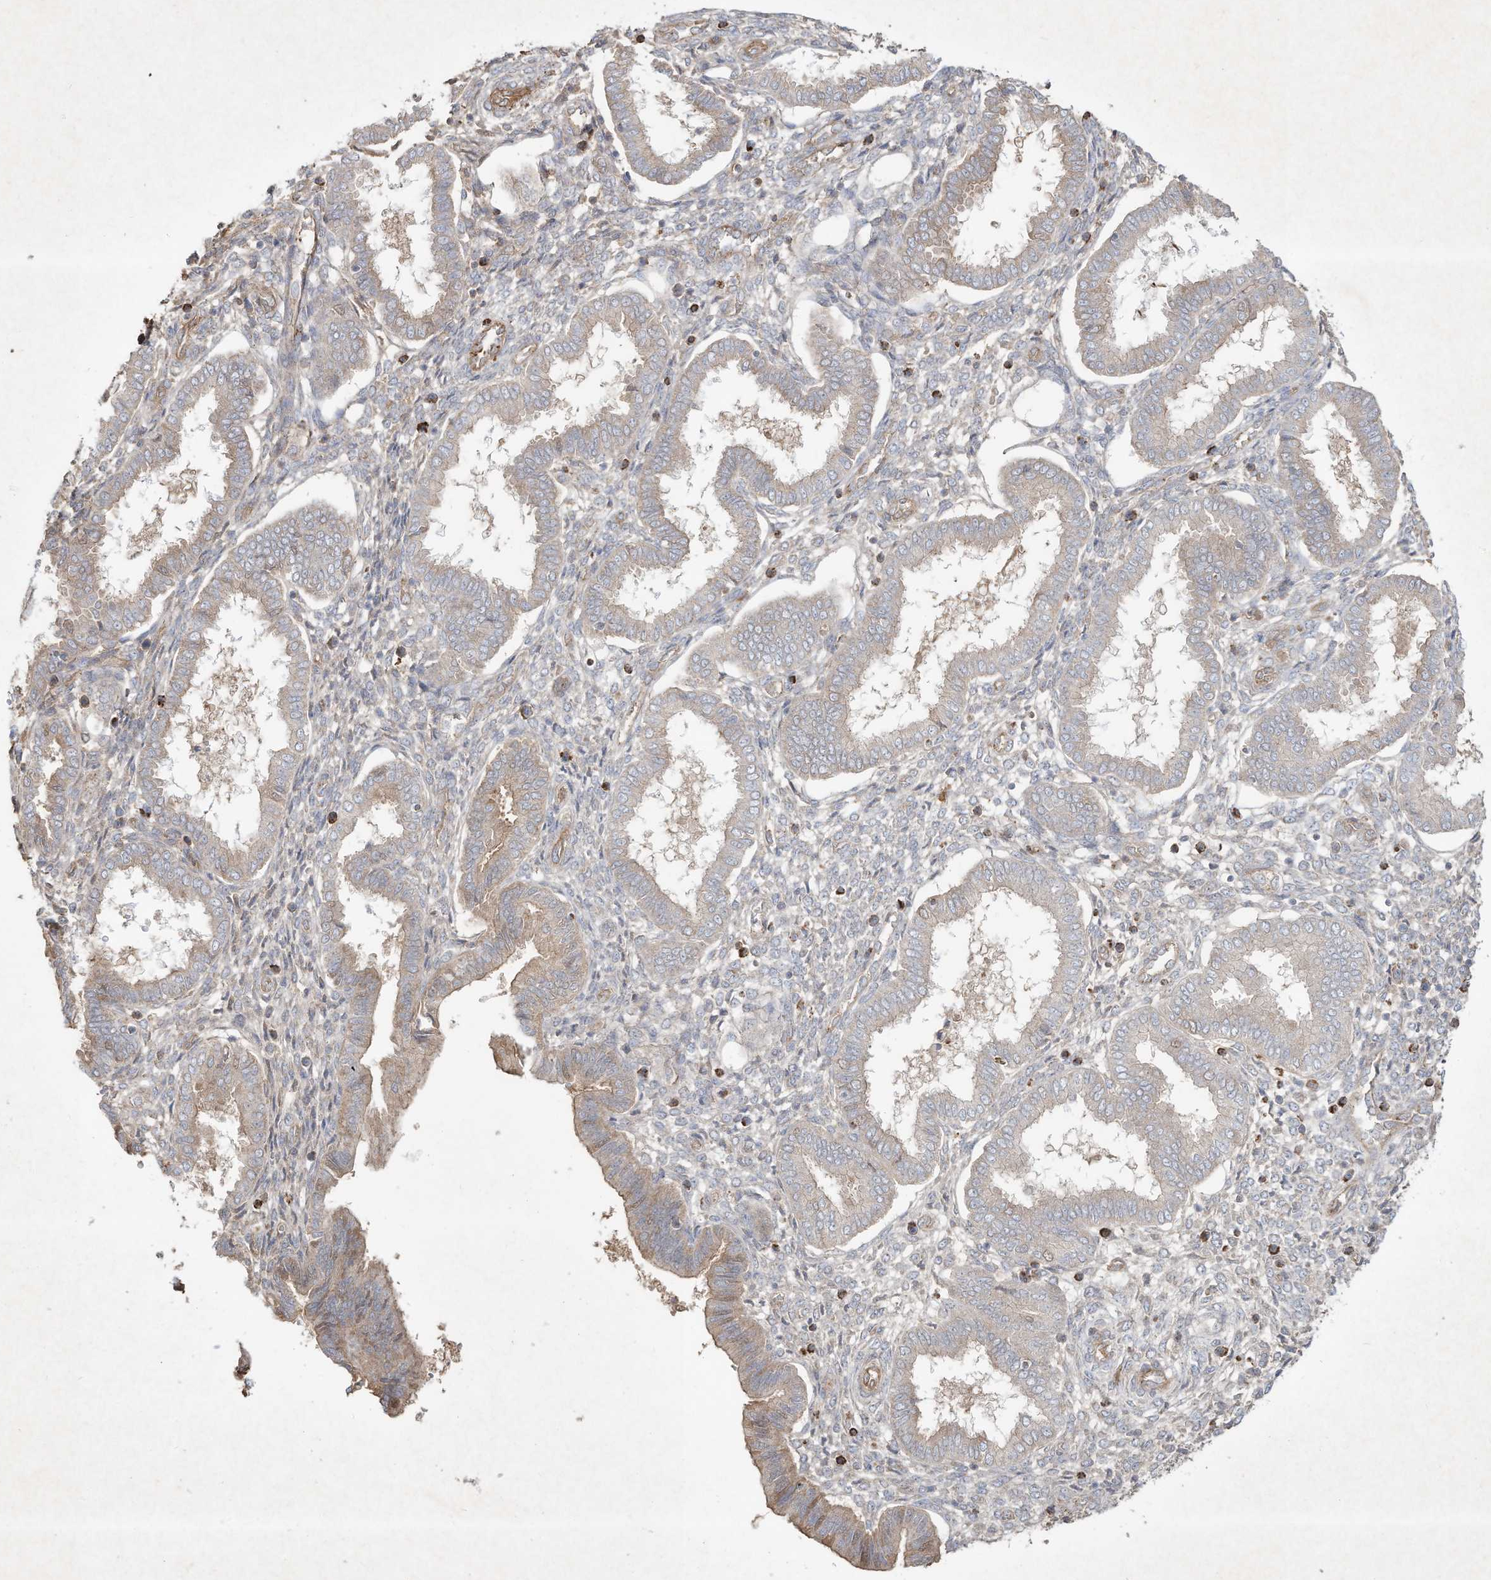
{"staining": {"intensity": "negative", "quantity": "none", "location": "none"}, "tissue": "endometrium", "cell_type": "Cells in endometrial stroma", "image_type": "normal", "snomed": [{"axis": "morphology", "description": "Normal tissue, NOS"}, {"axis": "topography", "description": "Endometrium"}], "caption": "High power microscopy micrograph of an IHC photomicrograph of normal endometrium, revealing no significant expression in cells in endometrial stroma.", "gene": "HTR5A", "patient": {"sex": "female", "age": 24}}